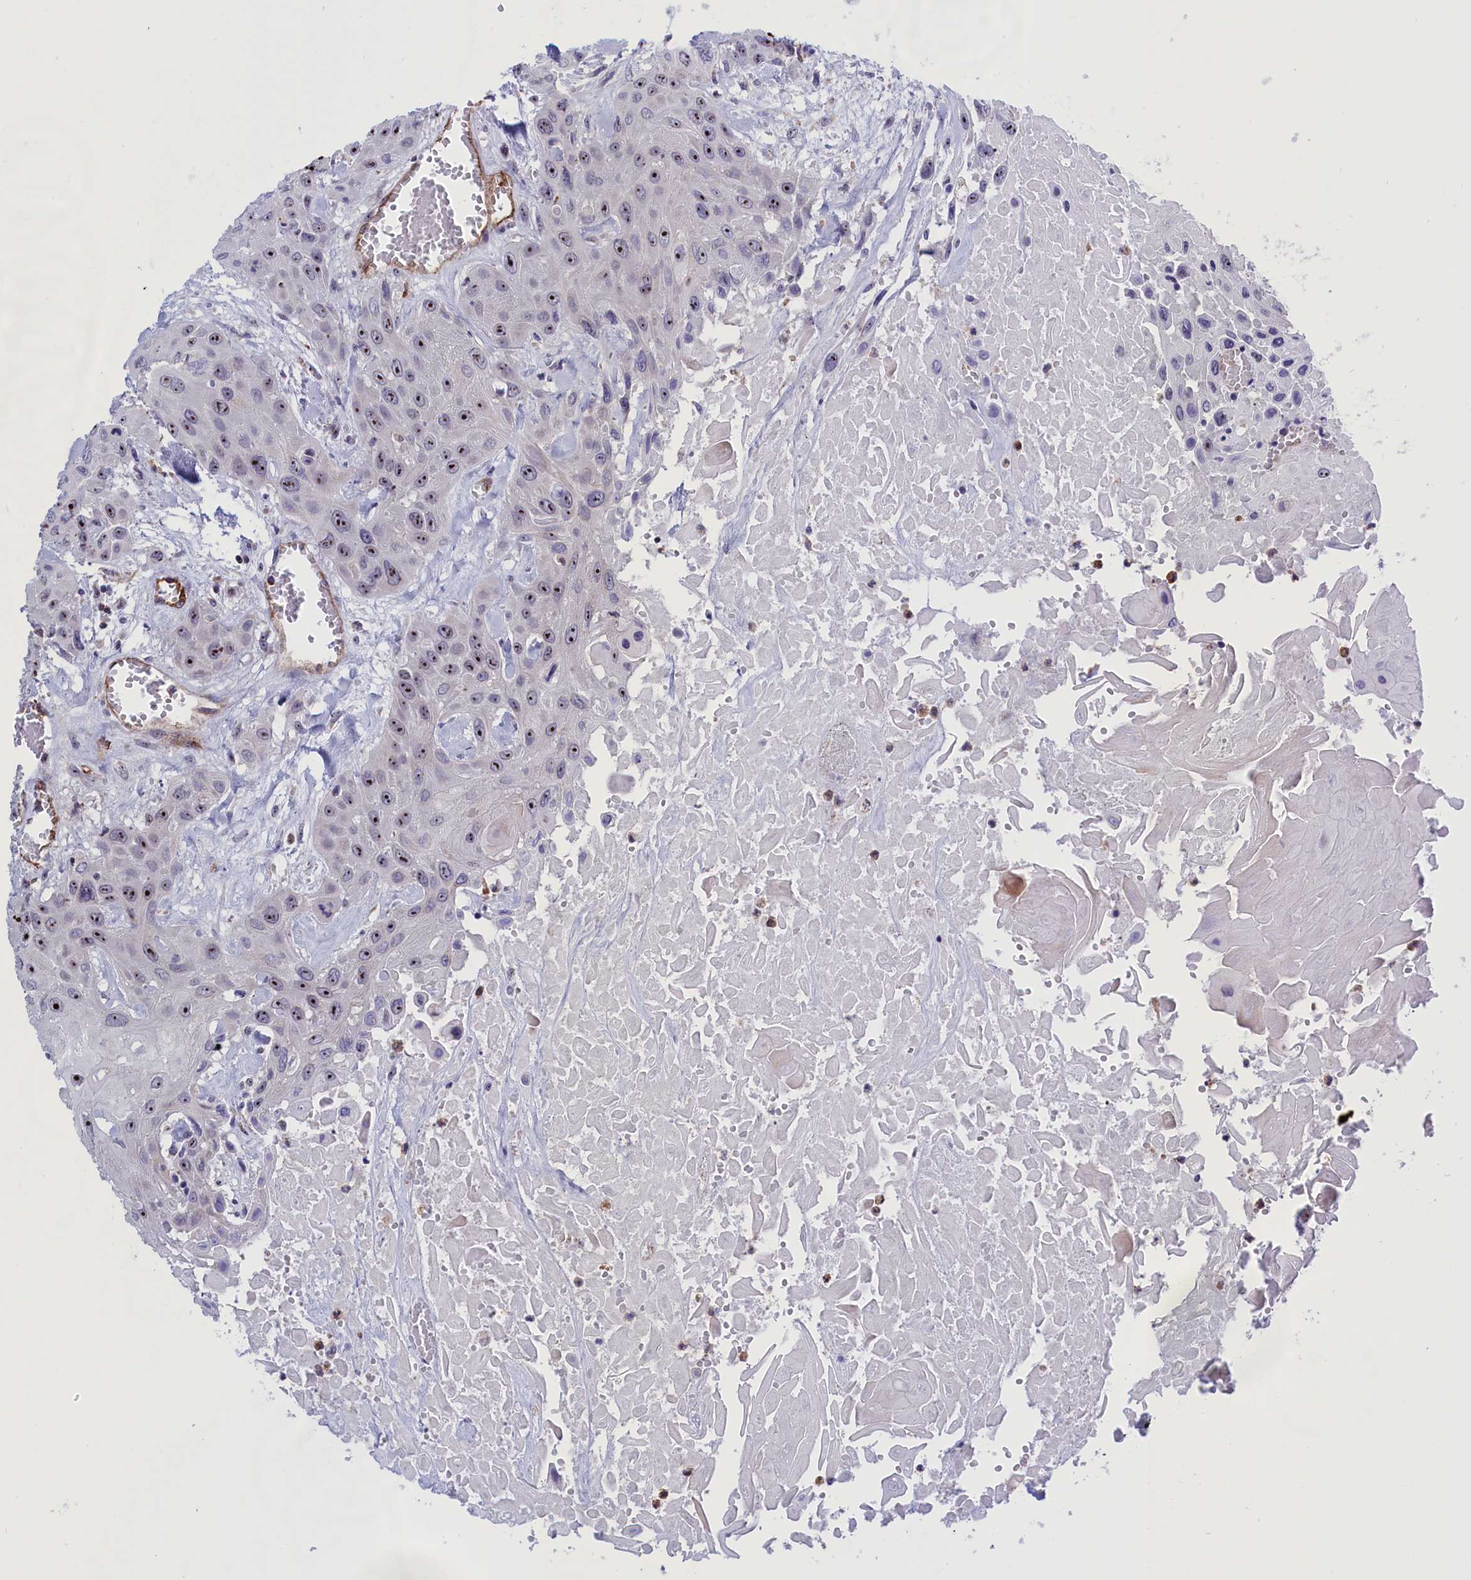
{"staining": {"intensity": "moderate", "quantity": ">75%", "location": "nuclear"}, "tissue": "head and neck cancer", "cell_type": "Tumor cells", "image_type": "cancer", "snomed": [{"axis": "morphology", "description": "Squamous cell carcinoma, NOS"}, {"axis": "topography", "description": "Head-Neck"}], "caption": "Tumor cells reveal moderate nuclear expression in about >75% of cells in head and neck cancer. The protein is shown in brown color, while the nuclei are stained blue.", "gene": "MPND", "patient": {"sex": "male", "age": 81}}